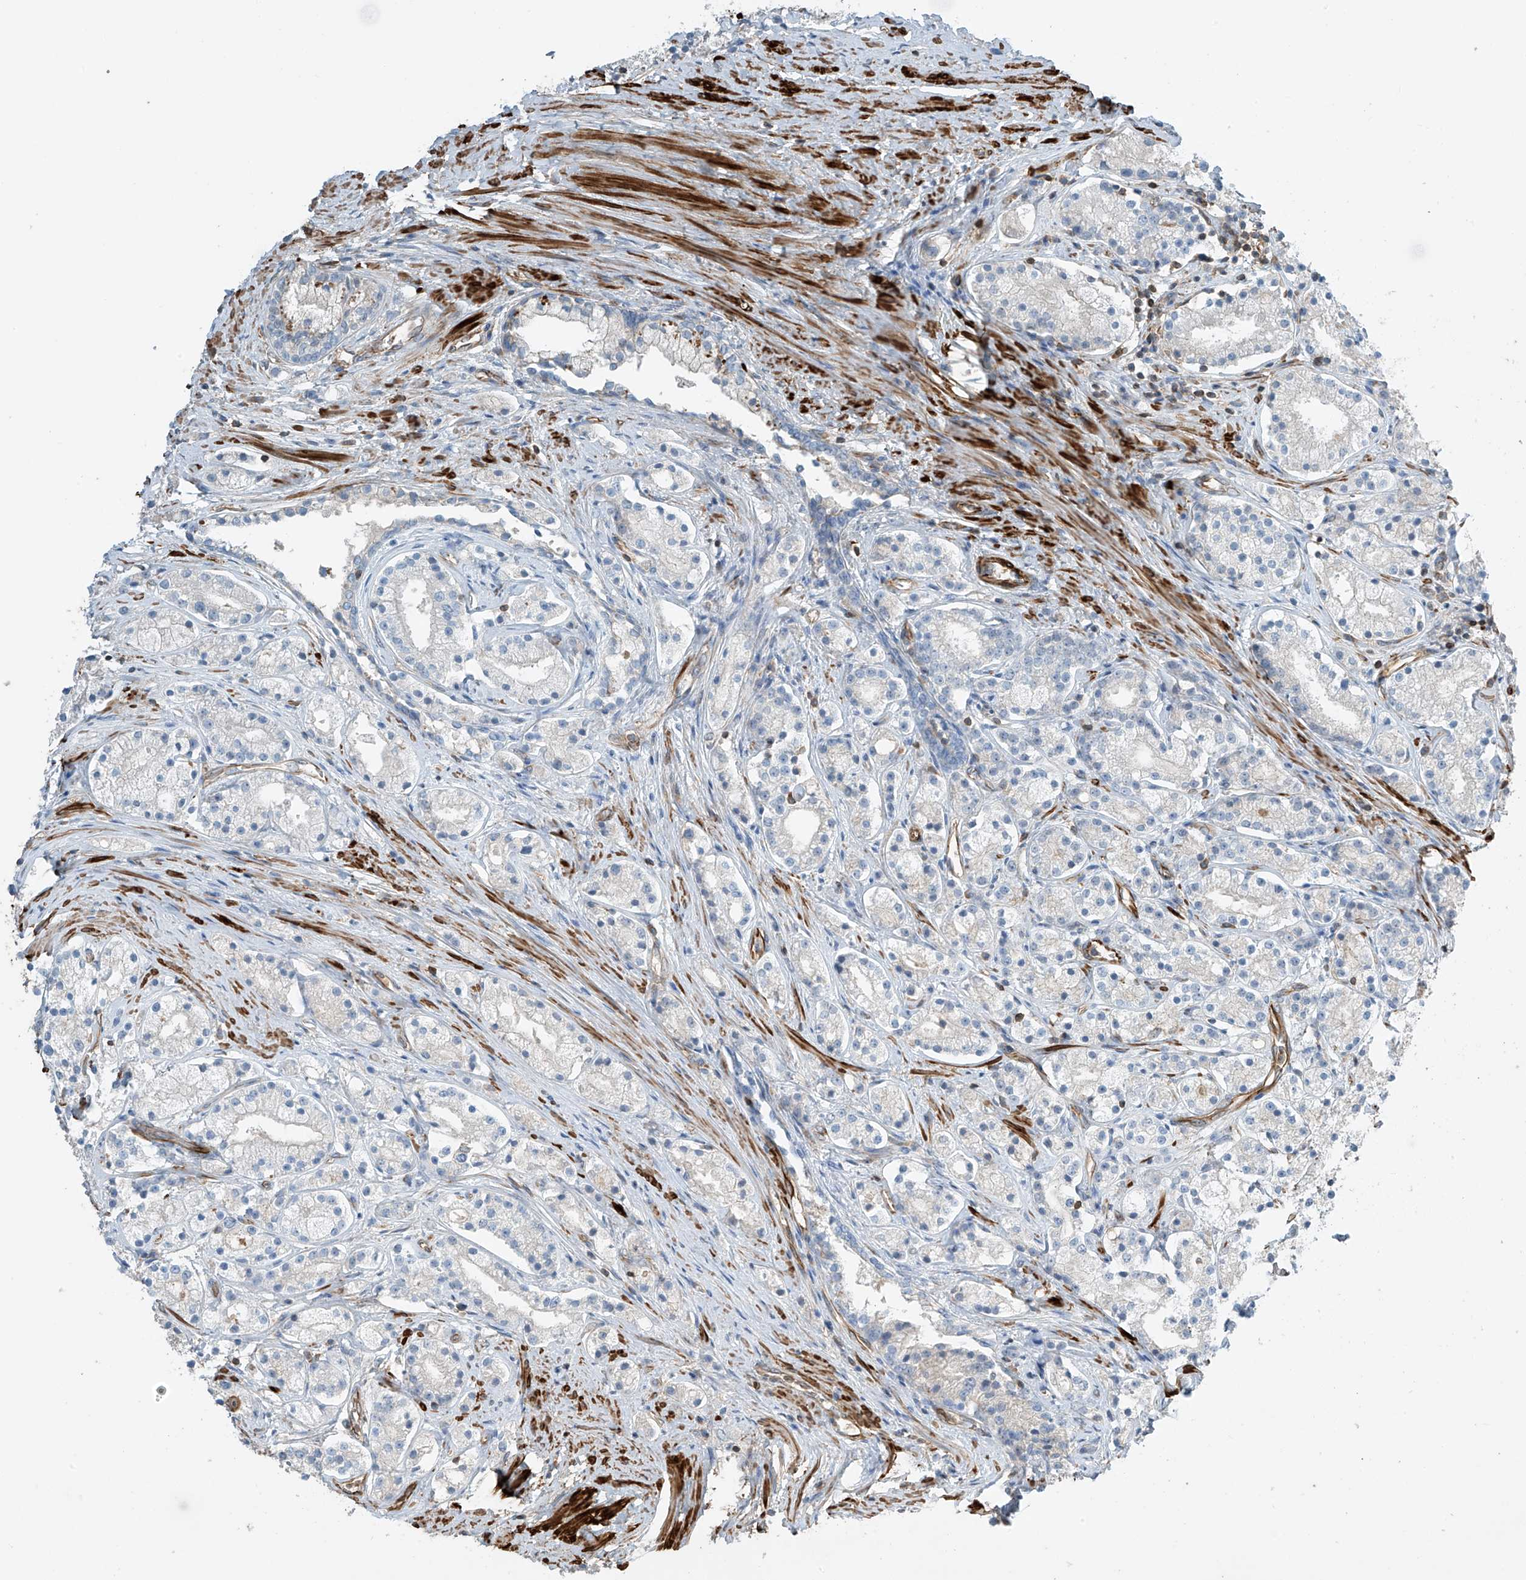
{"staining": {"intensity": "negative", "quantity": "none", "location": "none"}, "tissue": "prostate cancer", "cell_type": "Tumor cells", "image_type": "cancer", "snomed": [{"axis": "morphology", "description": "Adenocarcinoma, High grade"}, {"axis": "topography", "description": "Prostate"}], "caption": "IHC micrograph of prostate cancer (high-grade adenocarcinoma) stained for a protein (brown), which exhibits no expression in tumor cells.", "gene": "SH3BGRL3", "patient": {"sex": "male", "age": 69}}